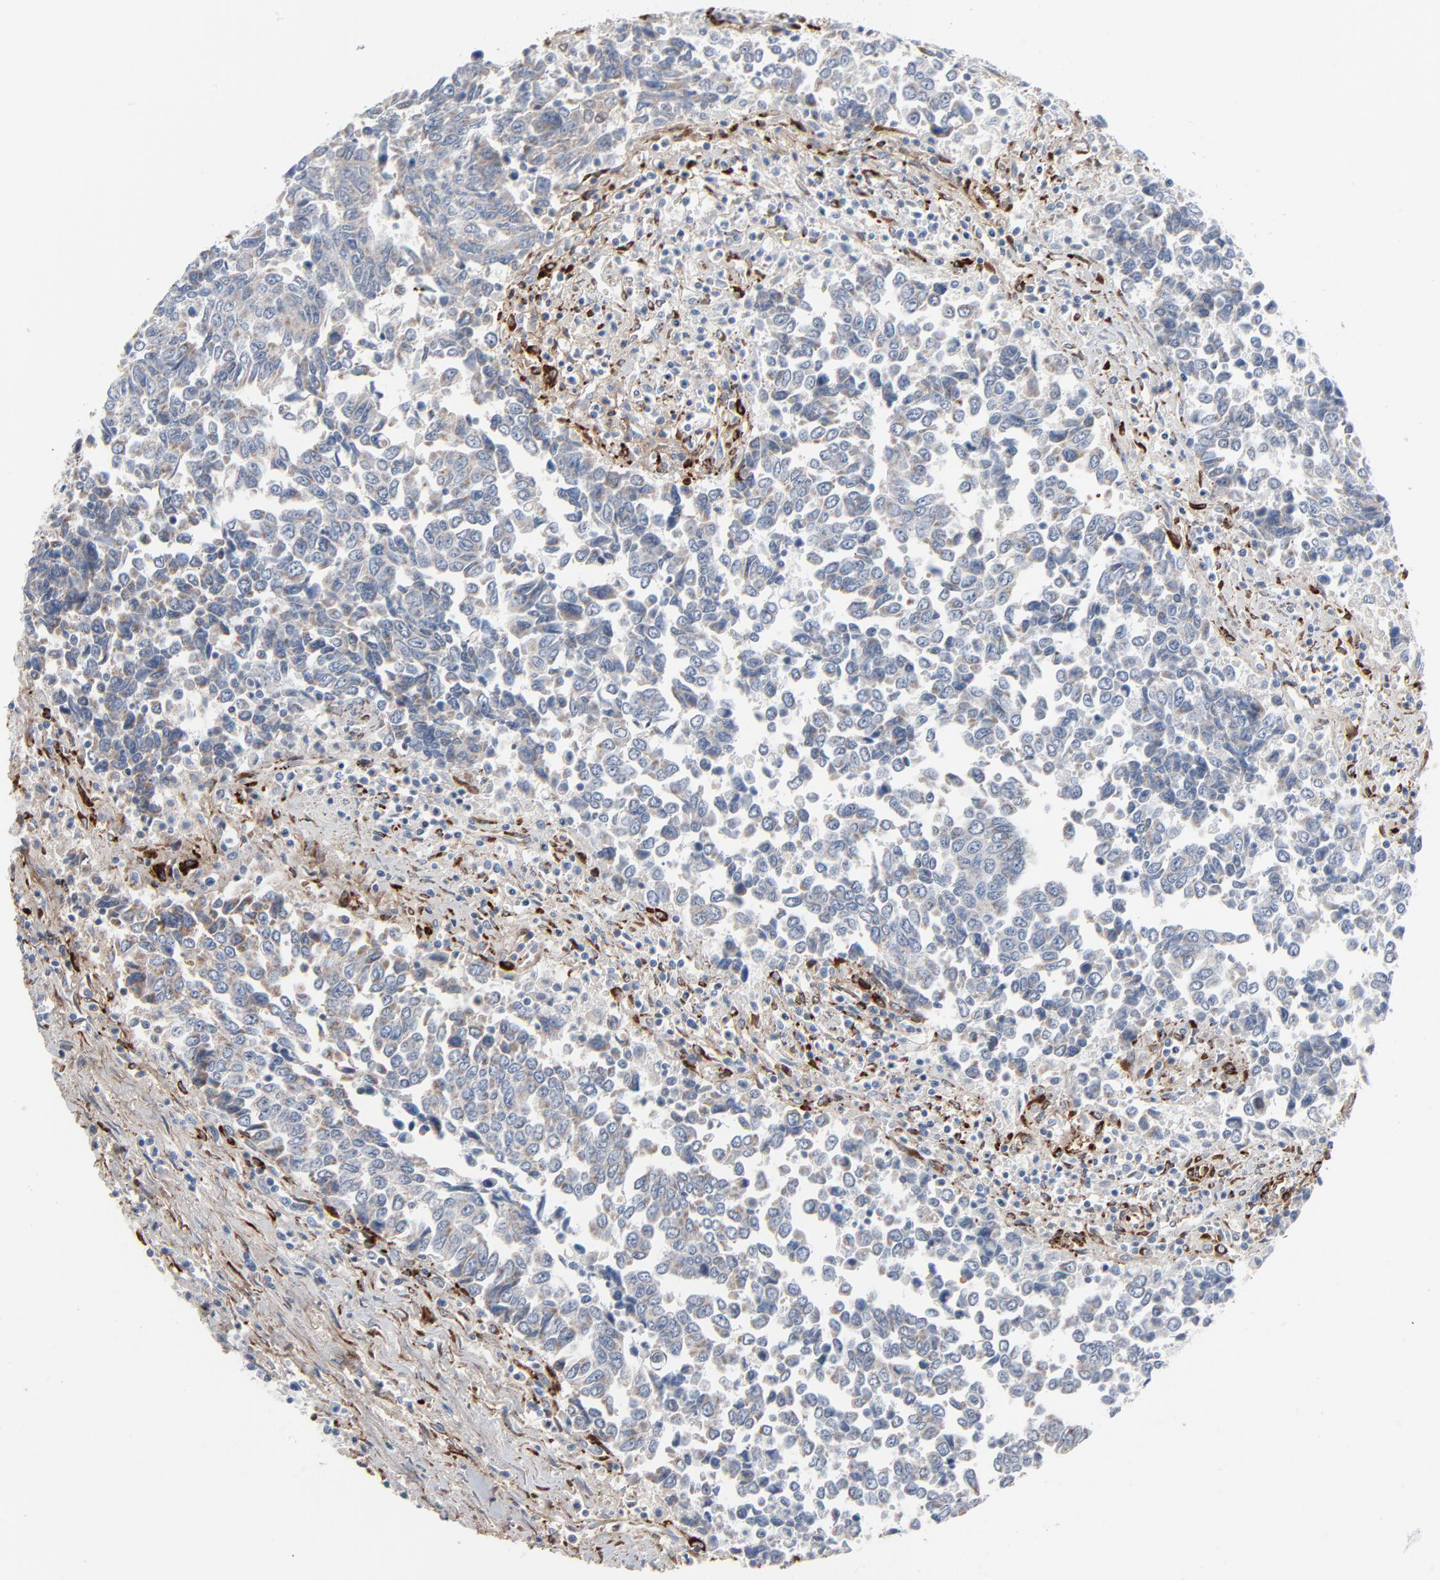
{"staining": {"intensity": "negative", "quantity": "none", "location": "none"}, "tissue": "urothelial cancer", "cell_type": "Tumor cells", "image_type": "cancer", "snomed": [{"axis": "morphology", "description": "Urothelial carcinoma, High grade"}, {"axis": "topography", "description": "Urinary bladder"}], "caption": "Human urothelial carcinoma (high-grade) stained for a protein using immunohistochemistry demonstrates no positivity in tumor cells.", "gene": "BGN", "patient": {"sex": "male", "age": 86}}